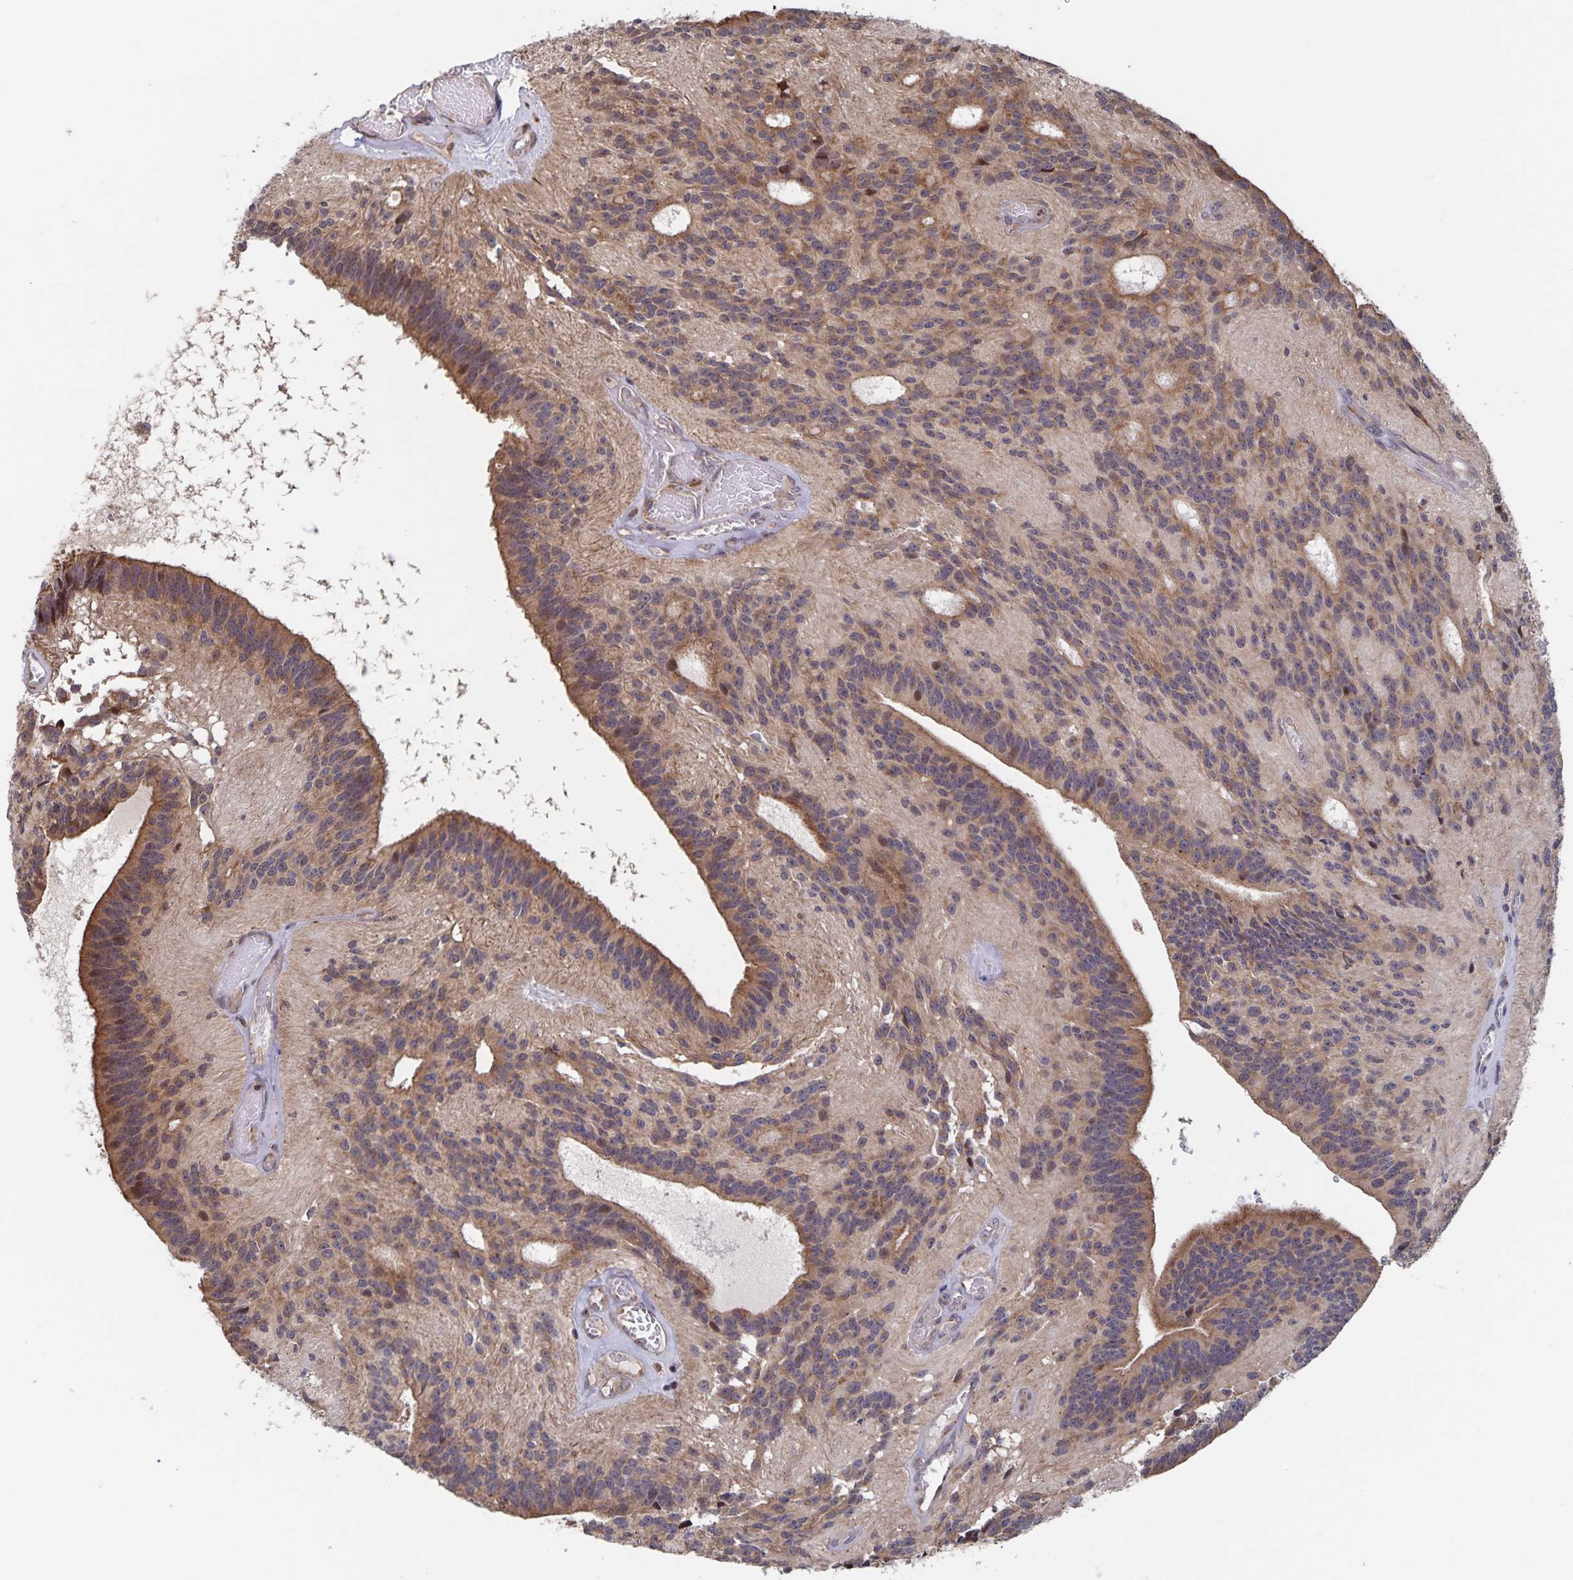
{"staining": {"intensity": "moderate", "quantity": "25%-75%", "location": "cytoplasmic/membranous"}, "tissue": "glioma", "cell_type": "Tumor cells", "image_type": "cancer", "snomed": [{"axis": "morphology", "description": "Glioma, malignant, Low grade"}, {"axis": "topography", "description": "Brain"}], "caption": "This histopathology image exhibits IHC staining of human glioma, with medium moderate cytoplasmic/membranous positivity in approximately 25%-75% of tumor cells.", "gene": "ACACA", "patient": {"sex": "male", "age": 31}}